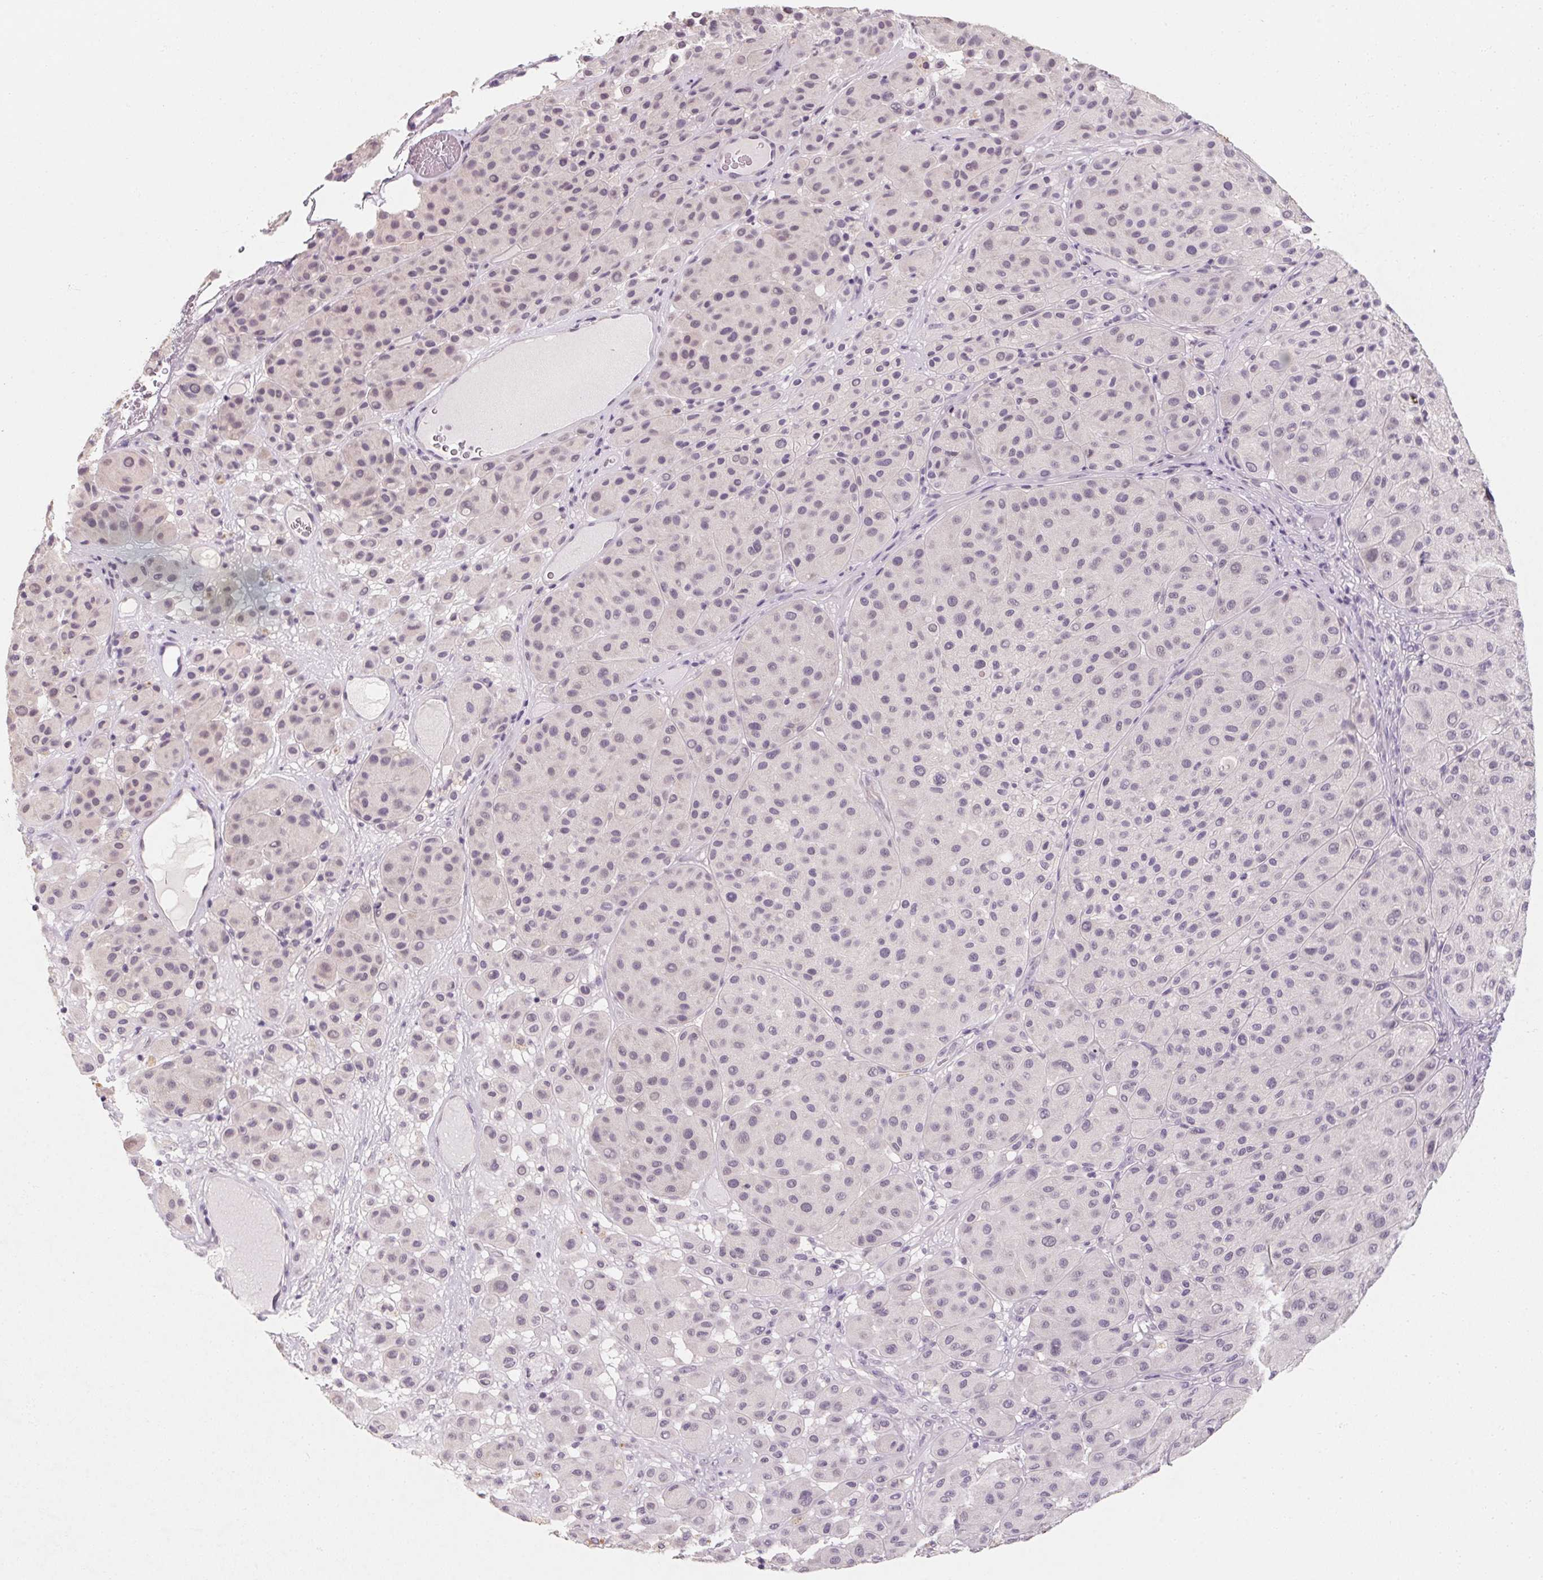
{"staining": {"intensity": "negative", "quantity": "none", "location": "none"}, "tissue": "melanoma", "cell_type": "Tumor cells", "image_type": "cancer", "snomed": [{"axis": "morphology", "description": "Malignant melanoma, Metastatic site"}, {"axis": "topography", "description": "Smooth muscle"}], "caption": "Tumor cells are negative for brown protein staining in melanoma.", "gene": "CAPZA3", "patient": {"sex": "male", "age": 41}}